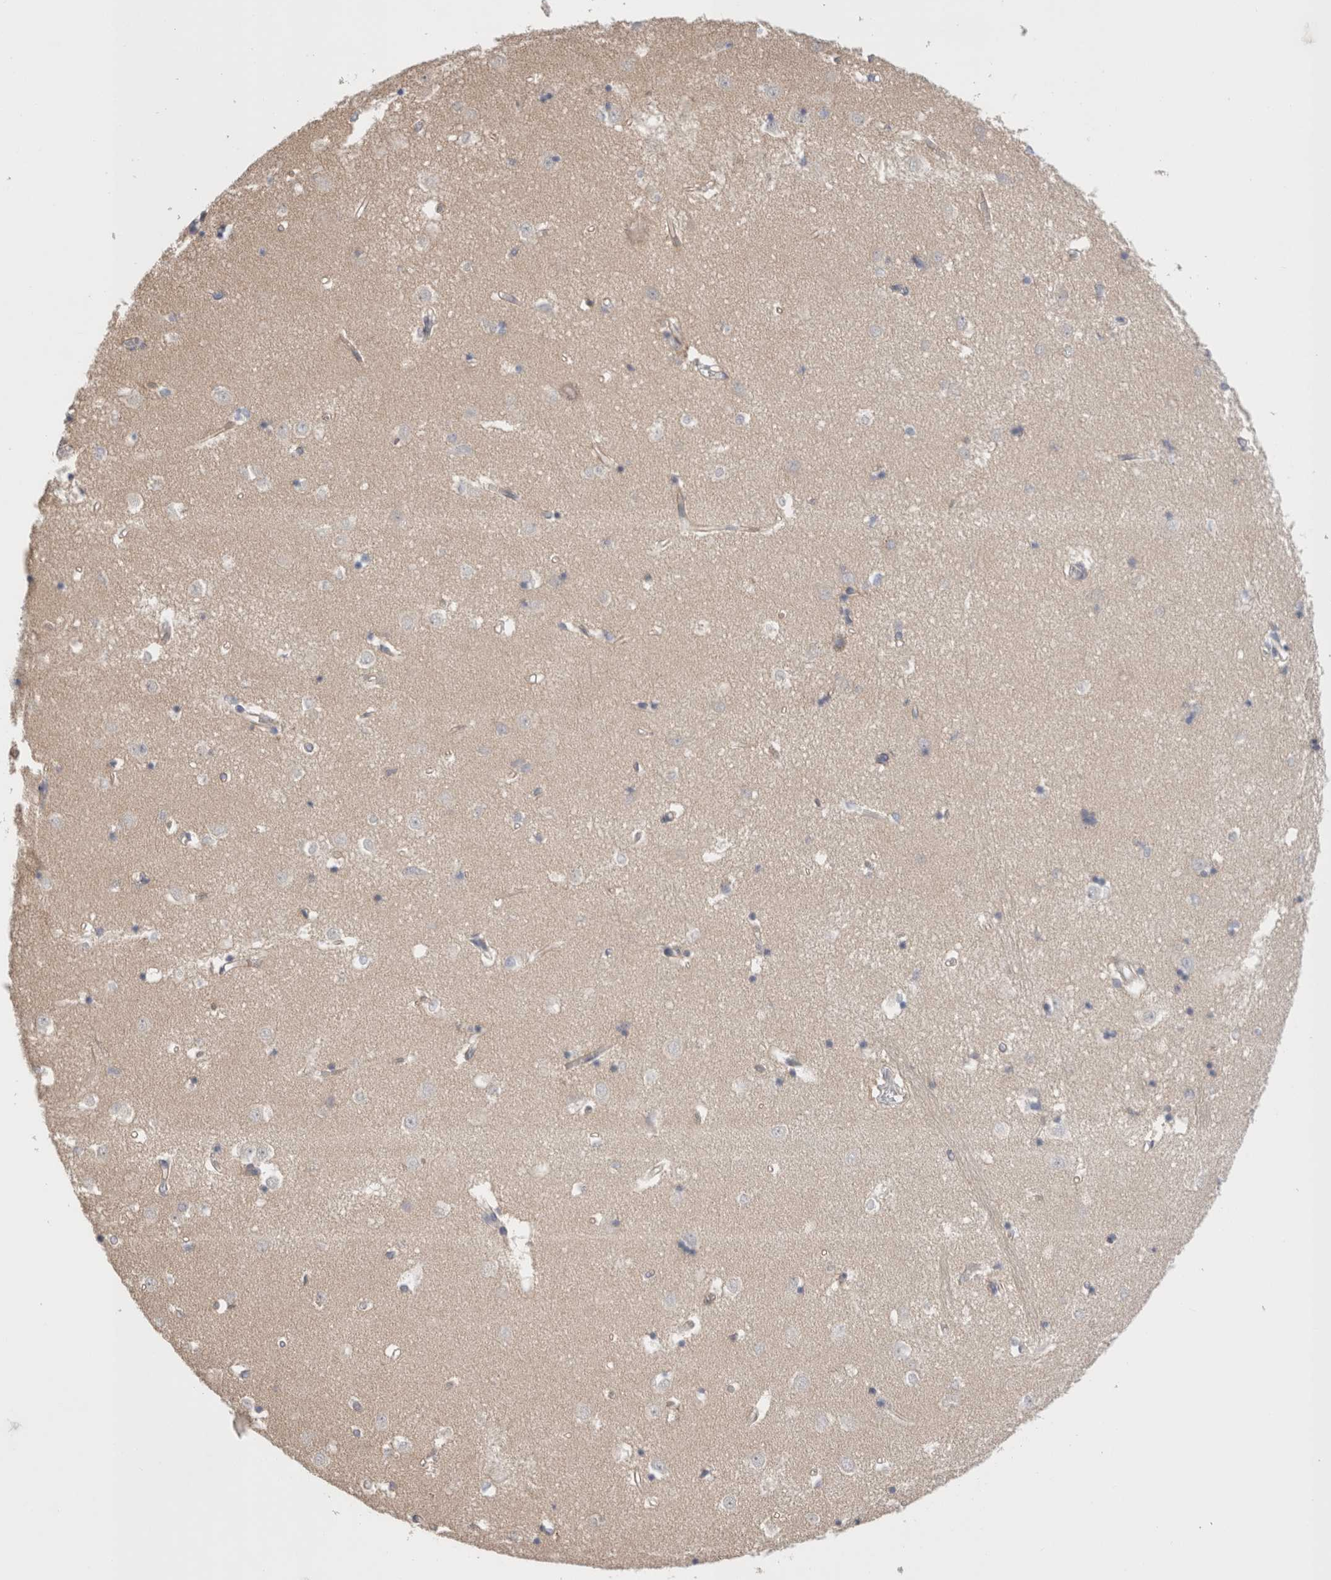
{"staining": {"intensity": "weak", "quantity": "<25%", "location": "cytoplasmic/membranous"}, "tissue": "caudate", "cell_type": "Glial cells", "image_type": "normal", "snomed": [{"axis": "morphology", "description": "Normal tissue, NOS"}, {"axis": "topography", "description": "Lateral ventricle wall"}], "caption": "This is an immunohistochemistry micrograph of unremarkable human caudate. There is no staining in glial cells.", "gene": "DMD", "patient": {"sex": "male", "age": 45}}